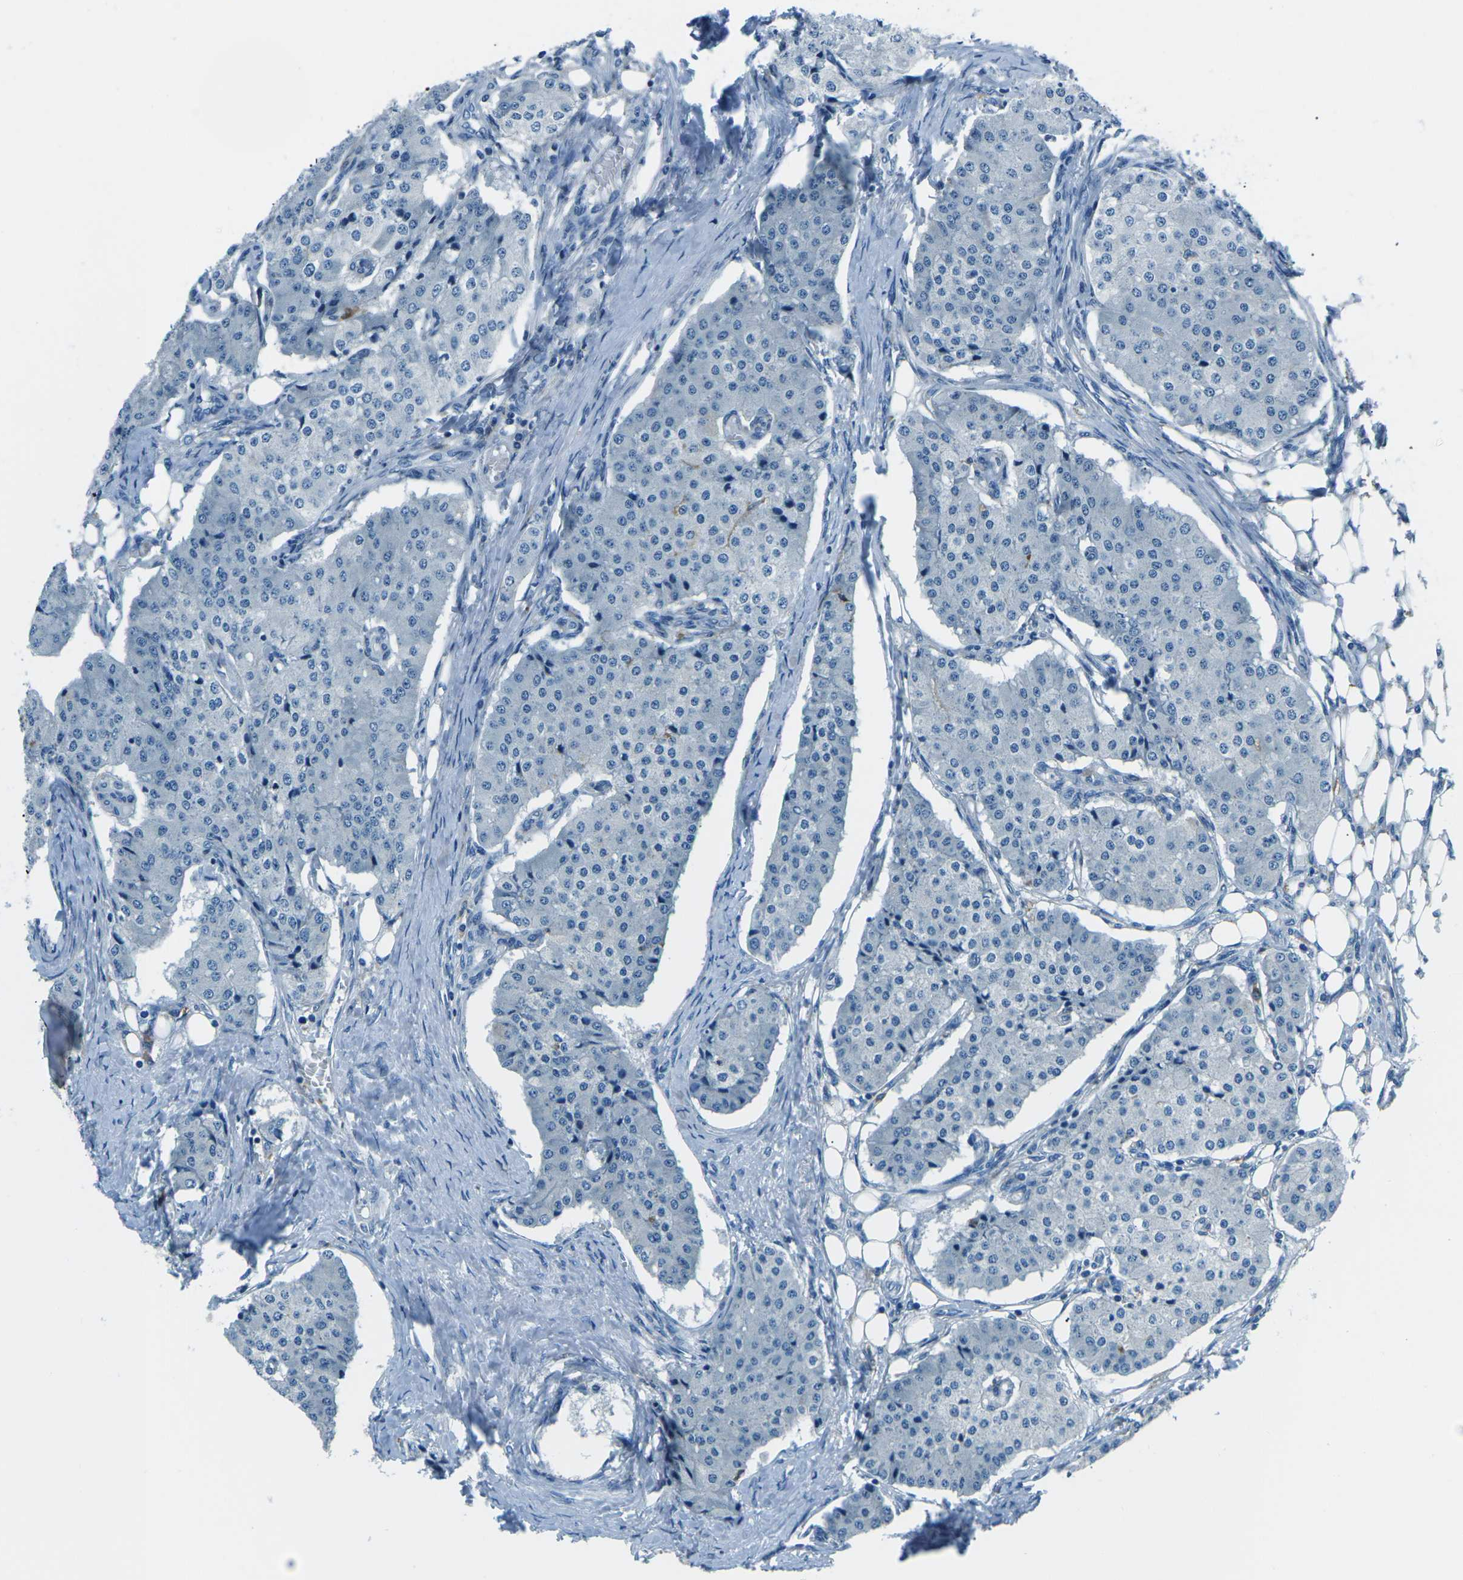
{"staining": {"intensity": "negative", "quantity": "none", "location": "none"}, "tissue": "carcinoid", "cell_type": "Tumor cells", "image_type": "cancer", "snomed": [{"axis": "morphology", "description": "Carcinoid, malignant, NOS"}, {"axis": "topography", "description": "Colon"}], "caption": "This micrograph is of malignant carcinoid stained with immunohistochemistry to label a protein in brown with the nuclei are counter-stained blue. There is no staining in tumor cells.", "gene": "CD1D", "patient": {"sex": "female", "age": 52}}